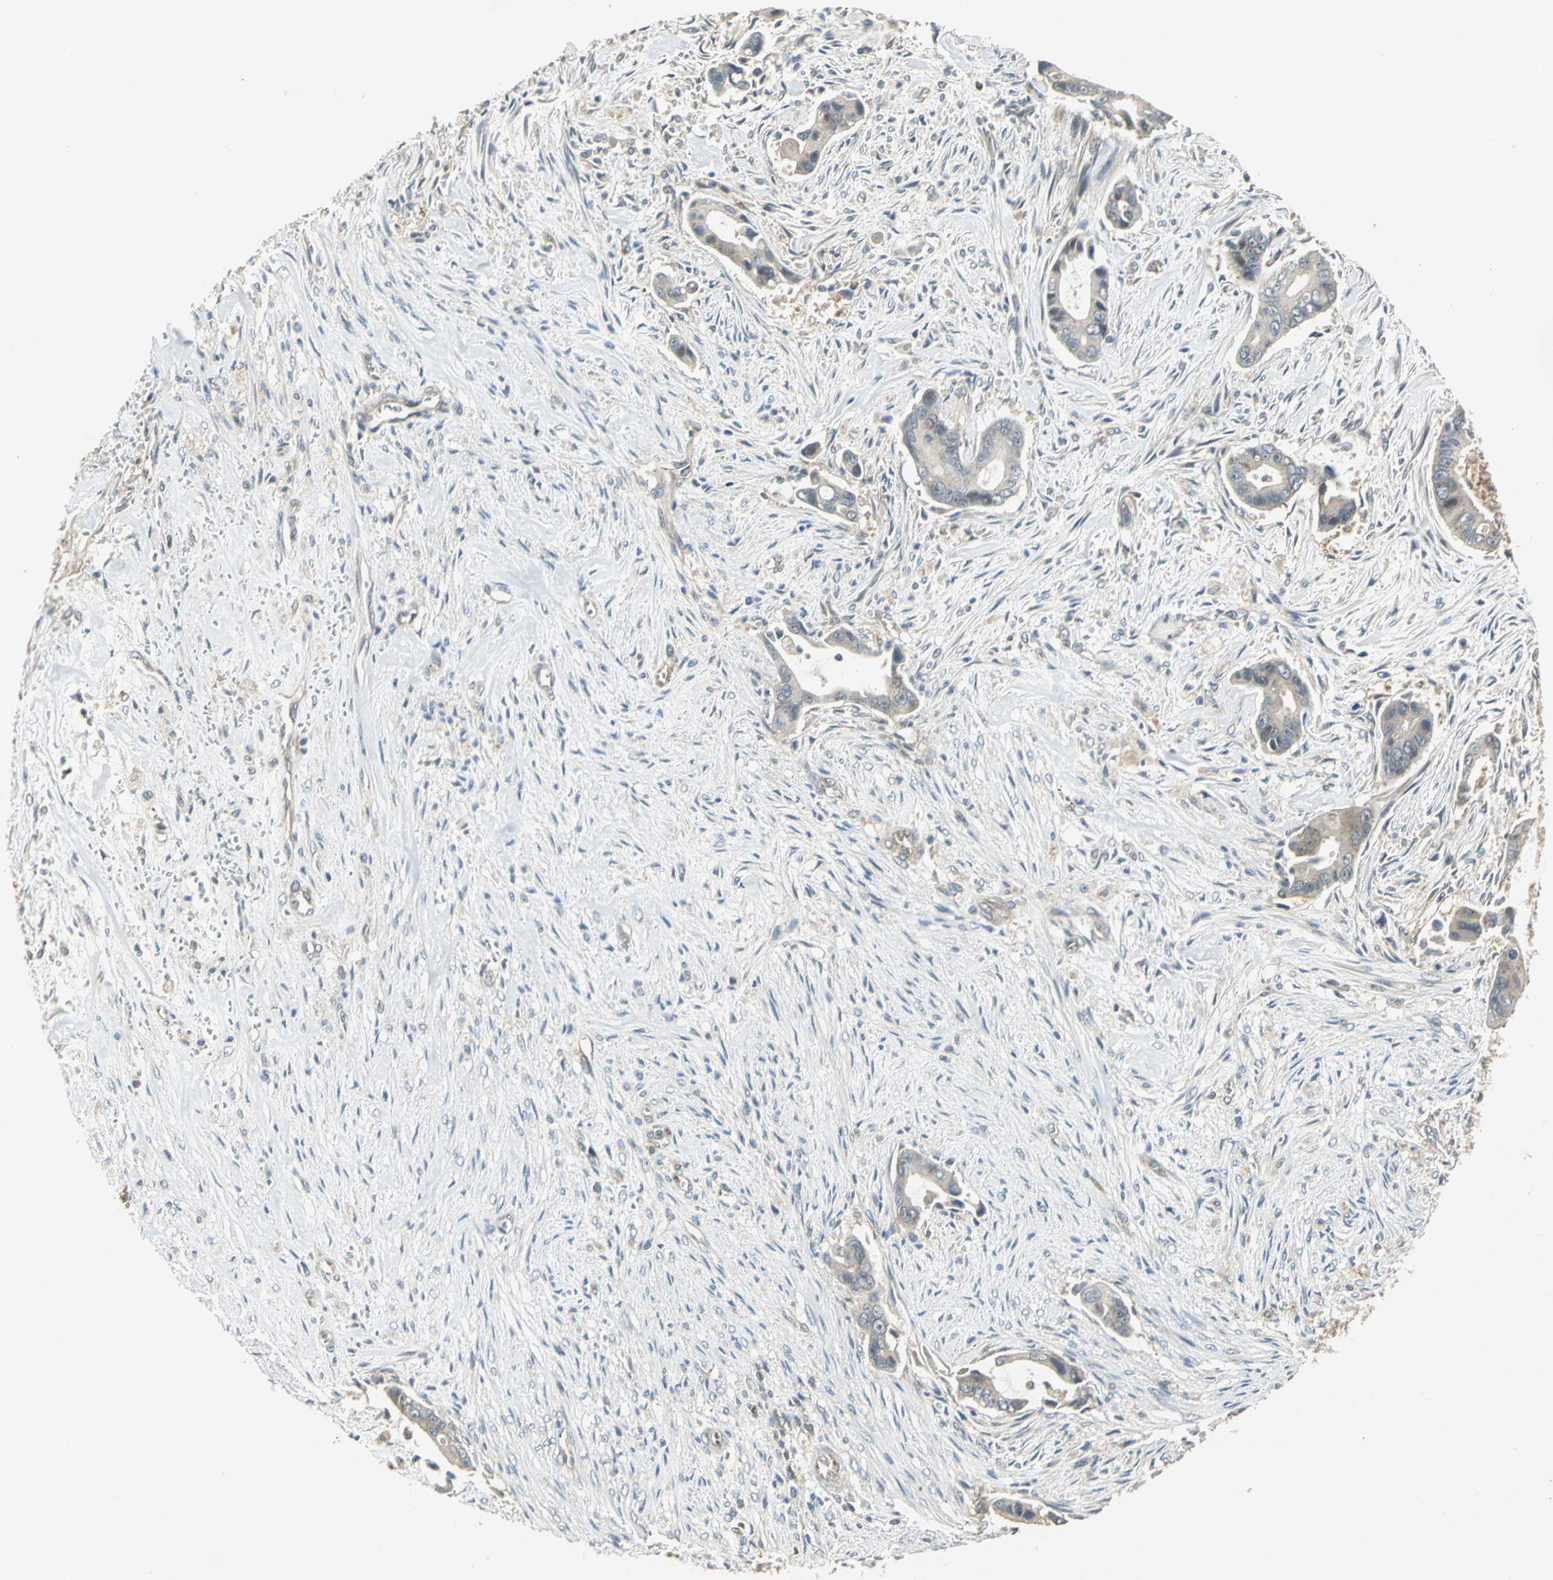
{"staining": {"intensity": "weak", "quantity": "25%-75%", "location": "cytoplasmic/membranous"}, "tissue": "liver cancer", "cell_type": "Tumor cells", "image_type": "cancer", "snomed": [{"axis": "morphology", "description": "Cholangiocarcinoma"}, {"axis": "topography", "description": "Liver"}], "caption": "This micrograph displays immunohistochemistry staining of human liver cancer (cholangiocarcinoma), with low weak cytoplasmic/membranous staining in about 25%-75% of tumor cells.", "gene": "EMCN", "patient": {"sex": "female", "age": 55}}